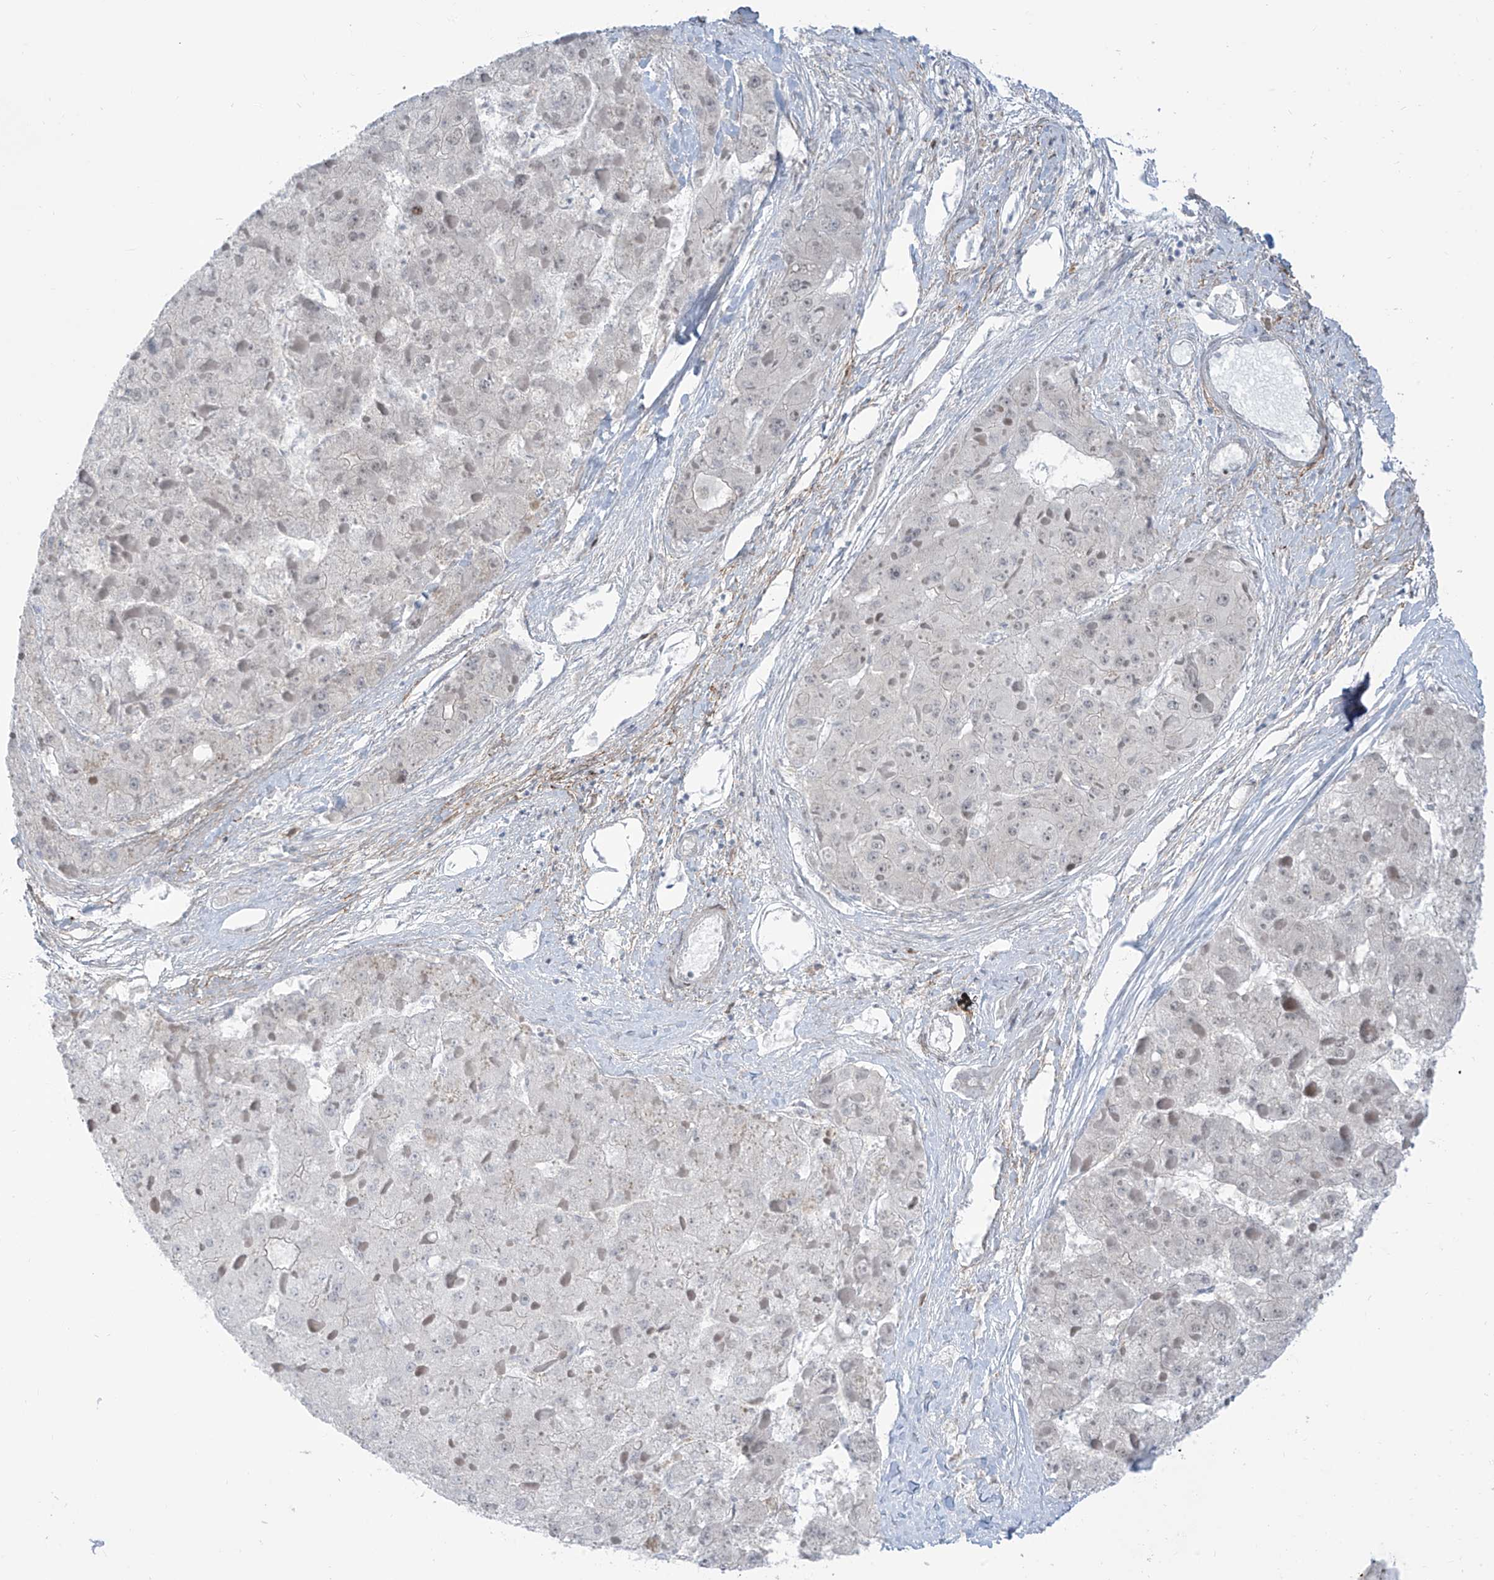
{"staining": {"intensity": "negative", "quantity": "none", "location": "none"}, "tissue": "liver cancer", "cell_type": "Tumor cells", "image_type": "cancer", "snomed": [{"axis": "morphology", "description": "Carcinoma, Hepatocellular, NOS"}, {"axis": "topography", "description": "Liver"}], "caption": "The image reveals no significant positivity in tumor cells of liver cancer.", "gene": "LIN9", "patient": {"sex": "female", "age": 73}}